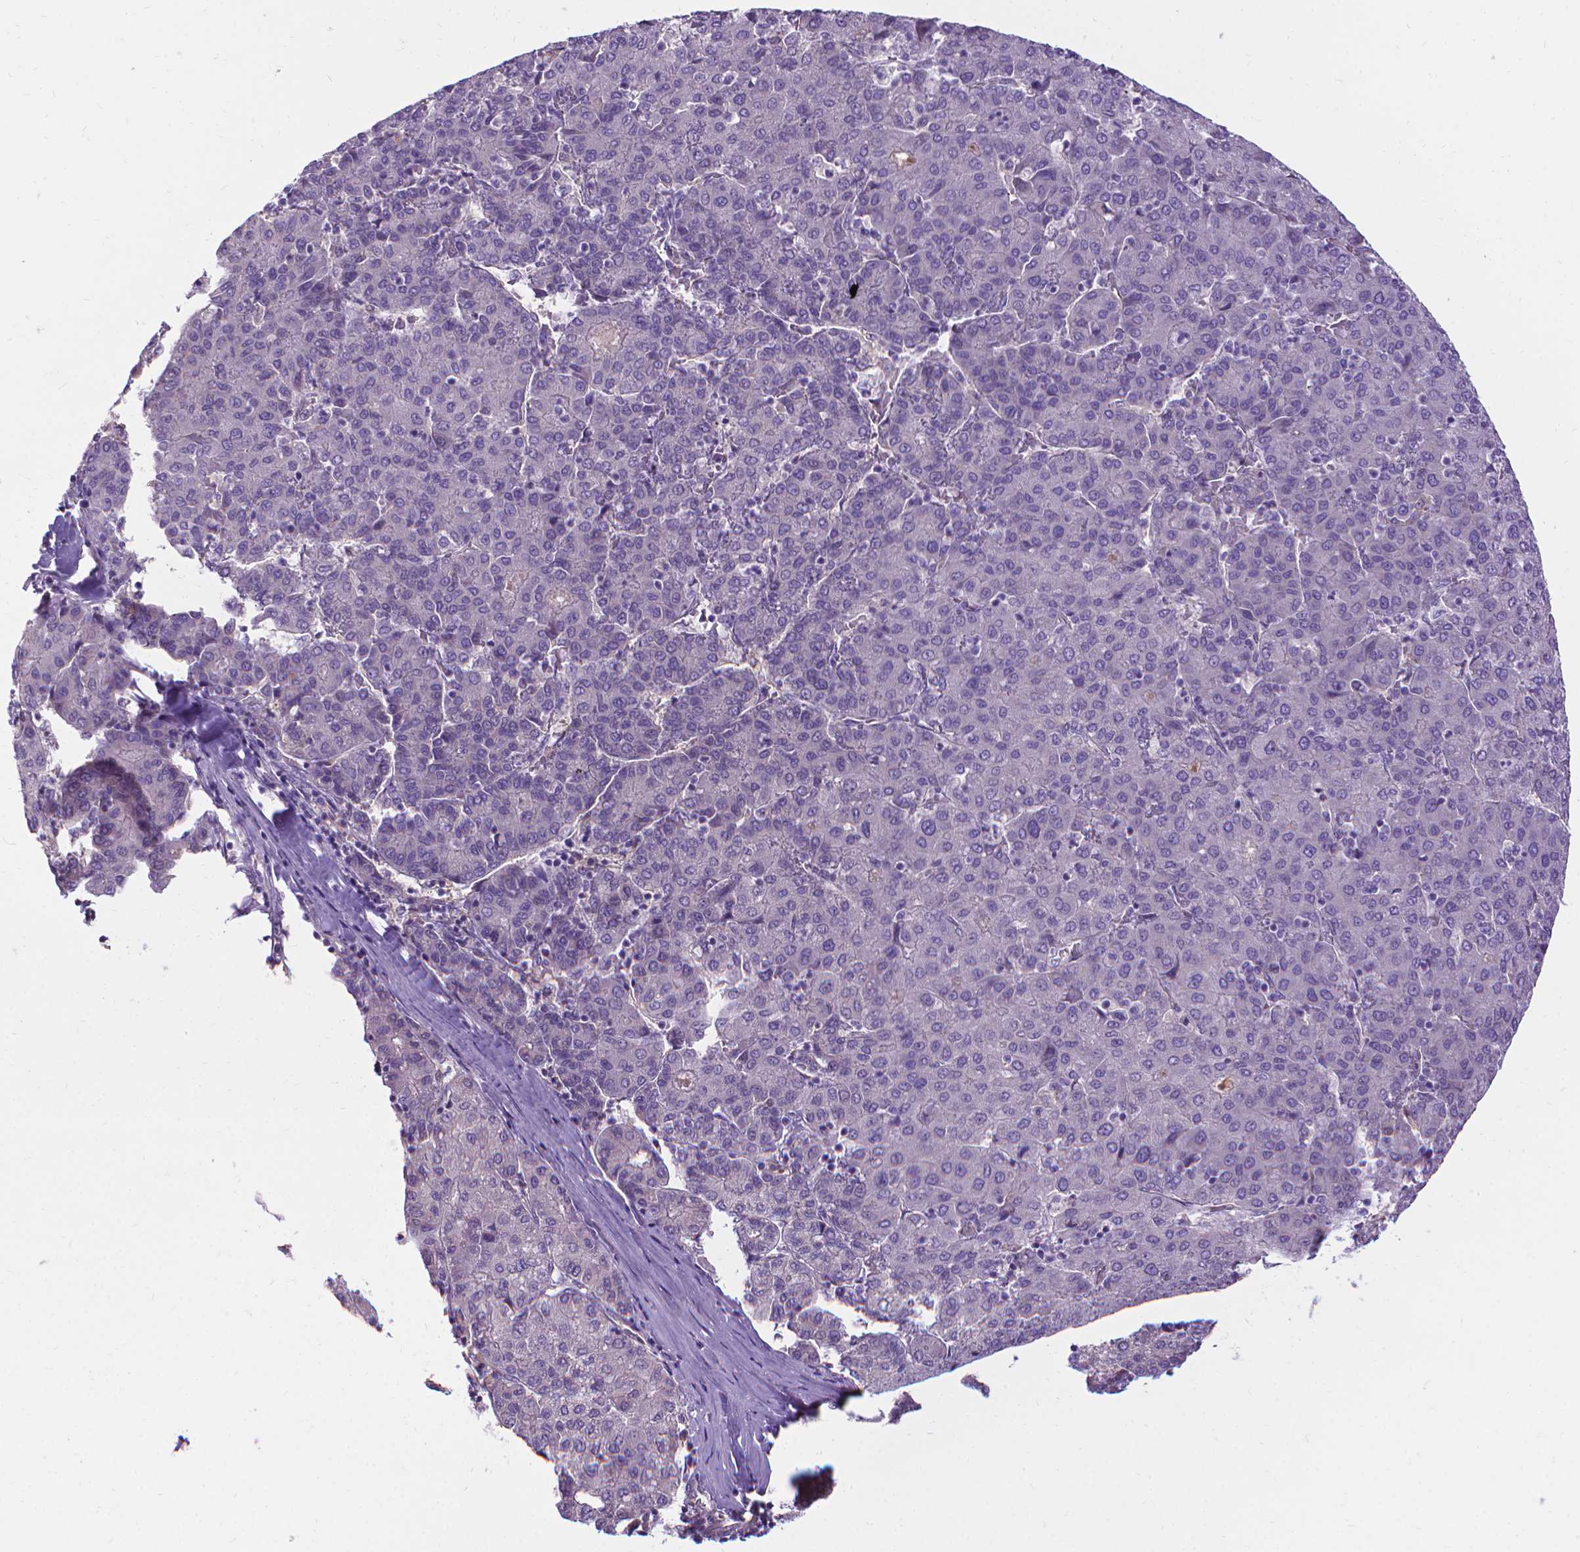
{"staining": {"intensity": "negative", "quantity": "none", "location": "none"}, "tissue": "liver cancer", "cell_type": "Tumor cells", "image_type": "cancer", "snomed": [{"axis": "morphology", "description": "Carcinoma, Hepatocellular, NOS"}, {"axis": "topography", "description": "Liver"}], "caption": "The IHC histopathology image has no significant staining in tumor cells of hepatocellular carcinoma (liver) tissue.", "gene": "CFAP299", "patient": {"sex": "male", "age": 65}}